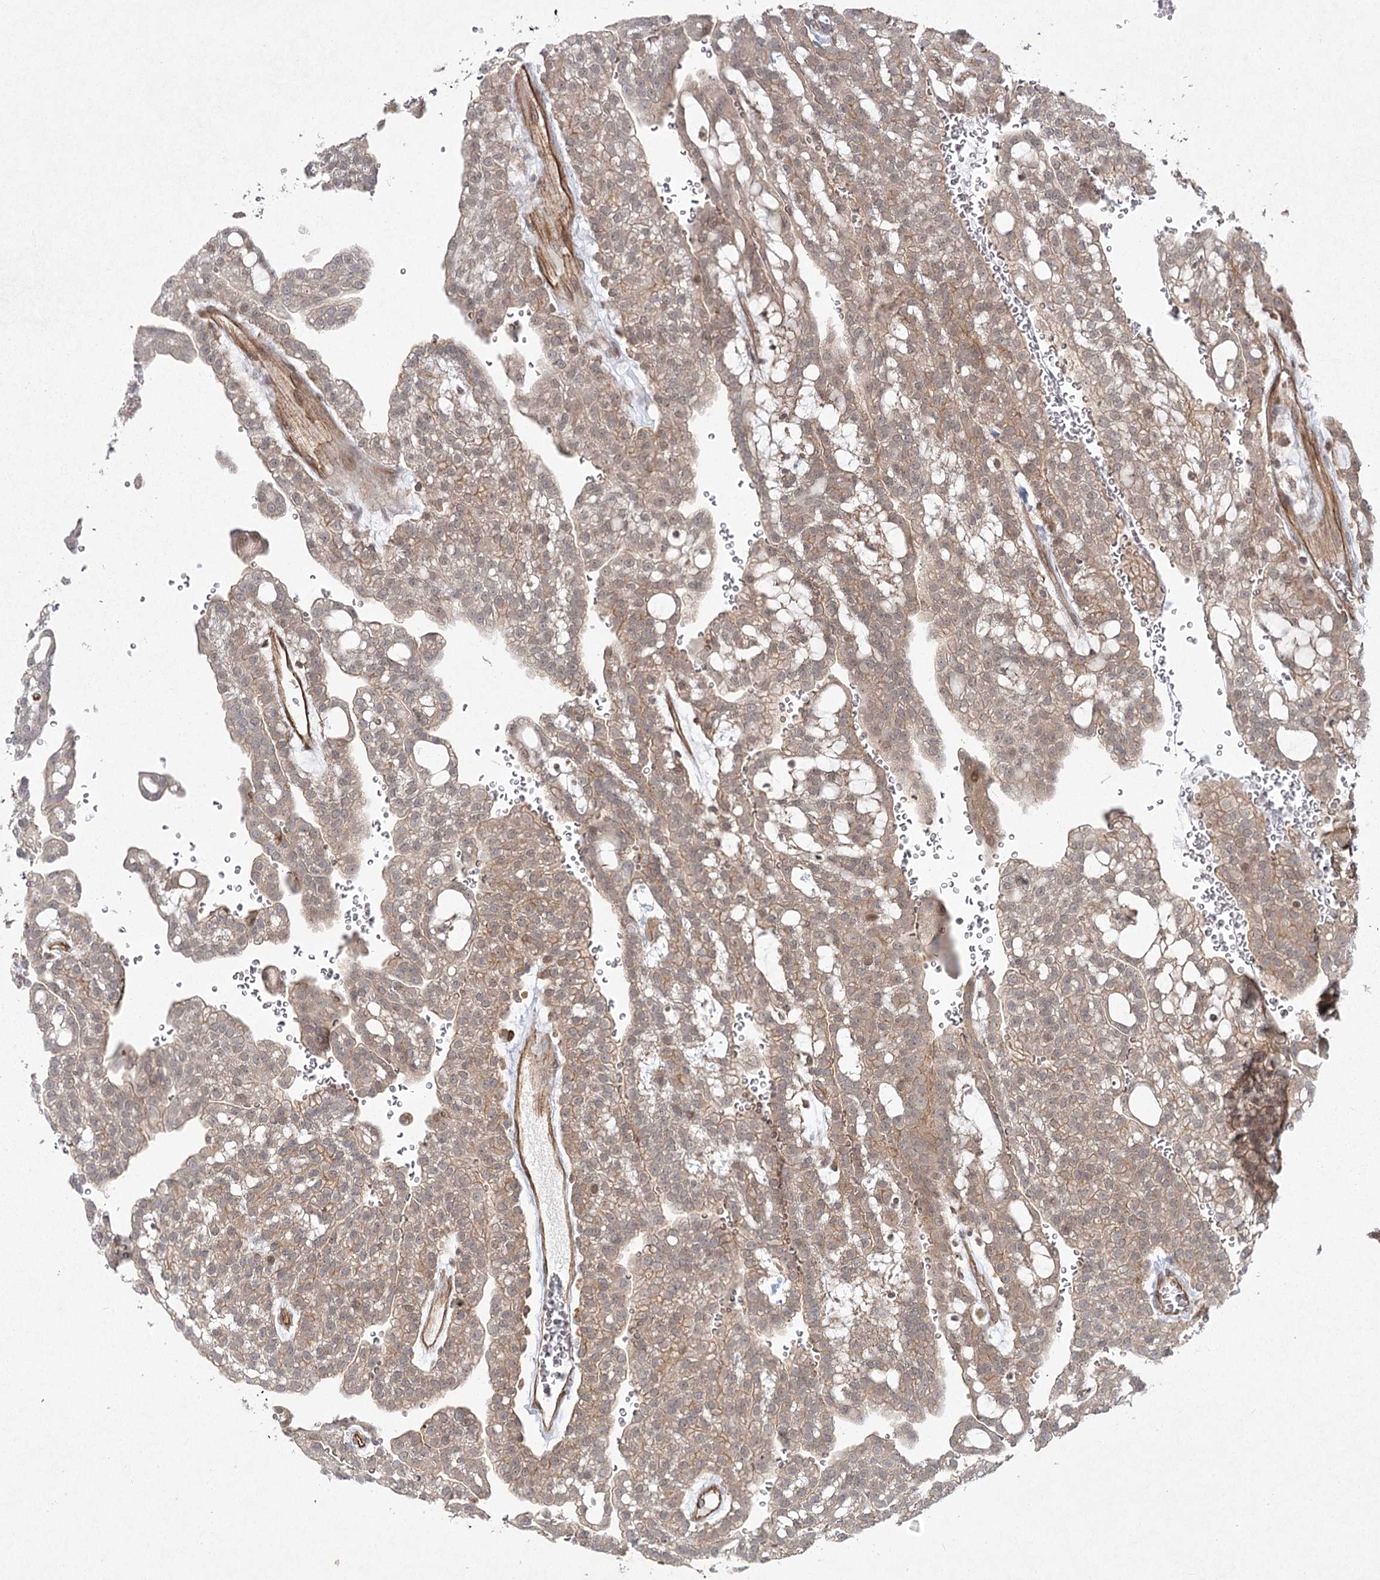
{"staining": {"intensity": "moderate", "quantity": "25%-75%", "location": "cytoplasmic/membranous,nuclear"}, "tissue": "renal cancer", "cell_type": "Tumor cells", "image_type": "cancer", "snomed": [{"axis": "morphology", "description": "Adenocarcinoma, NOS"}, {"axis": "topography", "description": "Kidney"}], "caption": "Moderate cytoplasmic/membranous and nuclear expression for a protein is seen in about 25%-75% of tumor cells of renal cancer using IHC.", "gene": "AP2M1", "patient": {"sex": "male", "age": 63}}